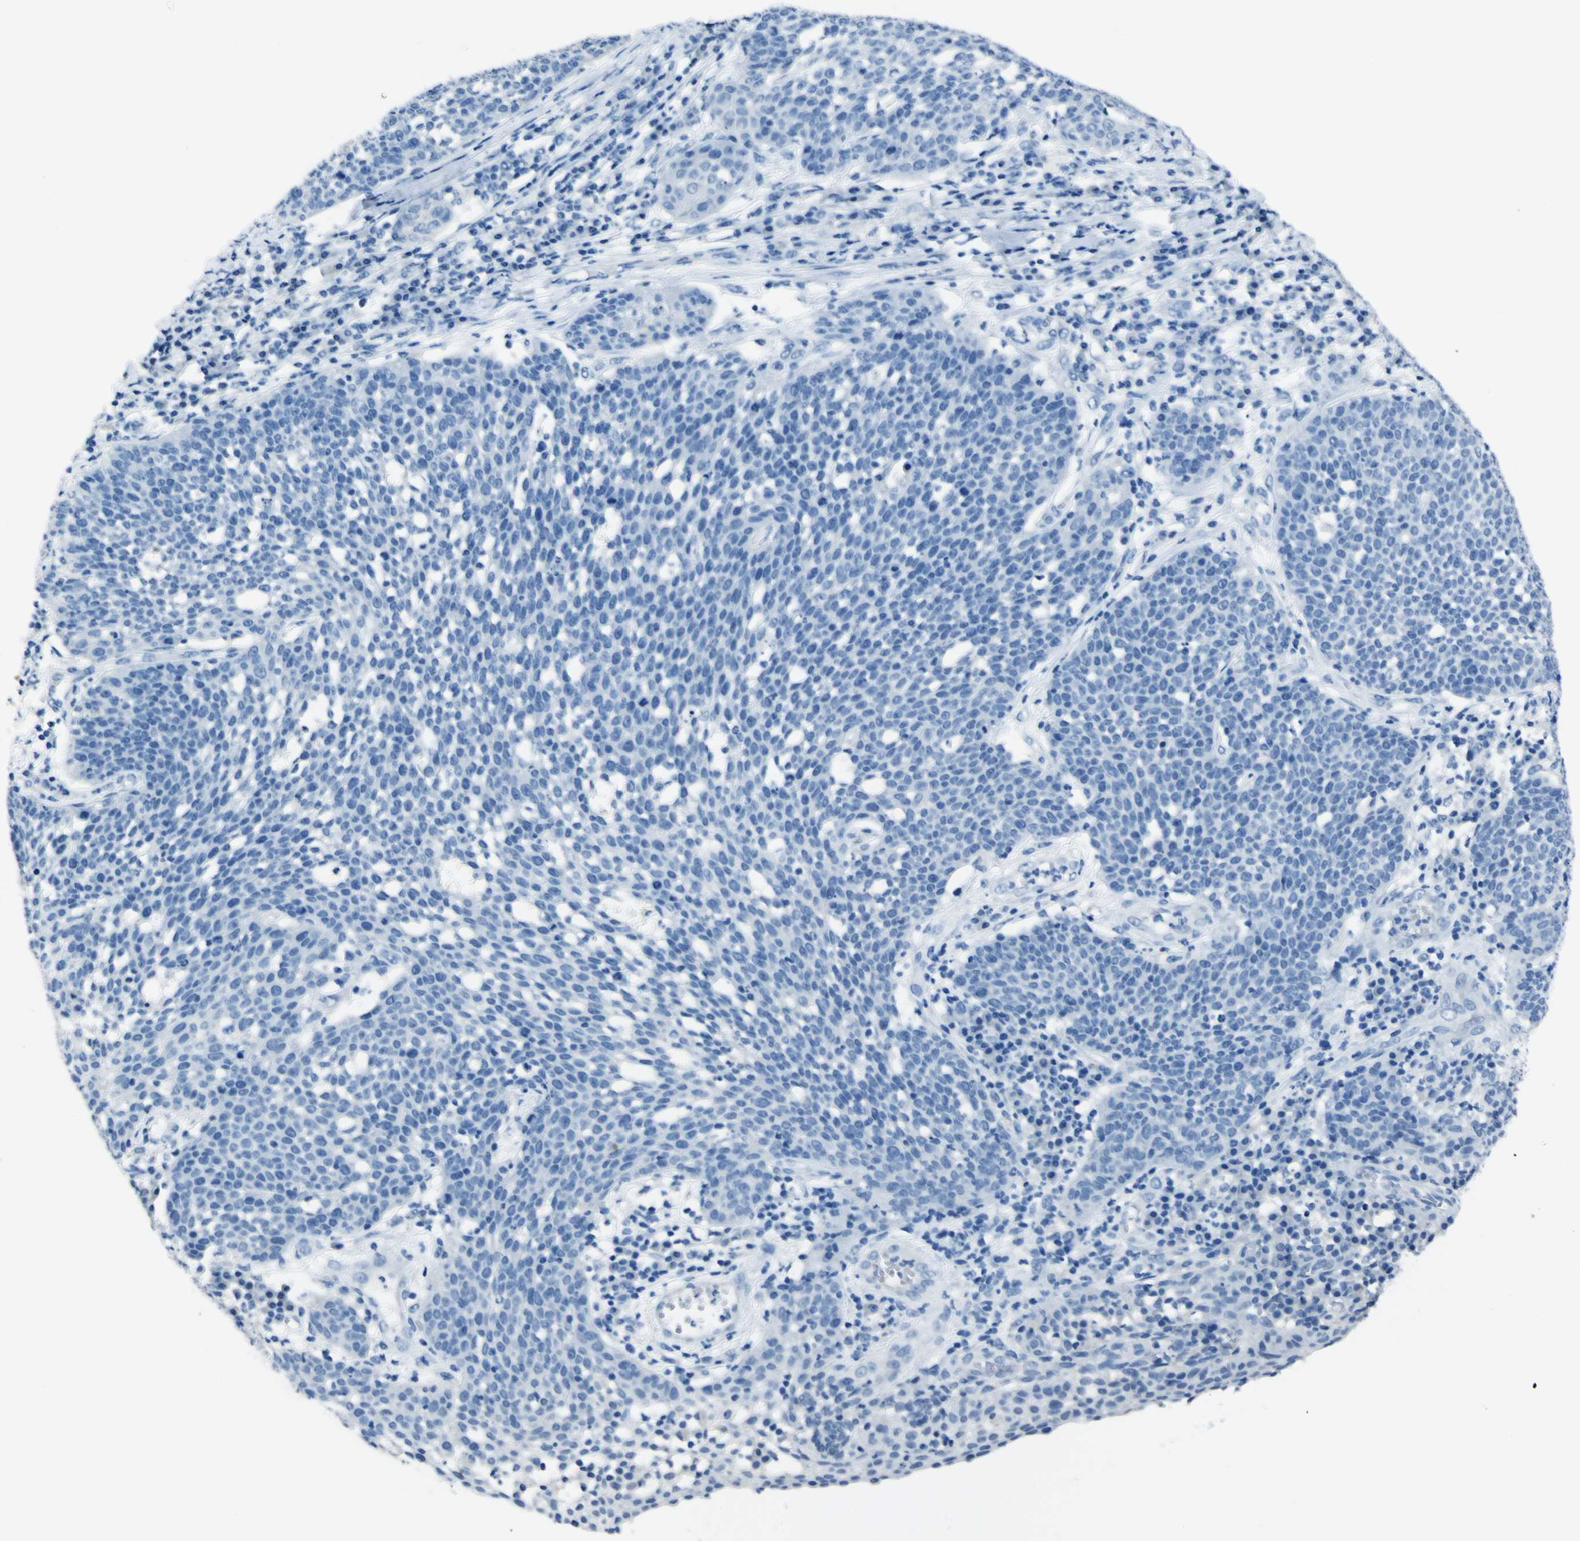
{"staining": {"intensity": "negative", "quantity": "none", "location": "none"}, "tissue": "cervical cancer", "cell_type": "Tumor cells", "image_type": "cancer", "snomed": [{"axis": "morphology", "description": "Squamous cell carcinoma, NOS"}, {"axis": "topography", "description": "Cervix"}], "caption": "Cervical cancer stained for a protein using immunohistochemistry exhibits no staining tumor cells.", "gene": "PHKG1", "patient": {"sex": "female", "age": 34}}